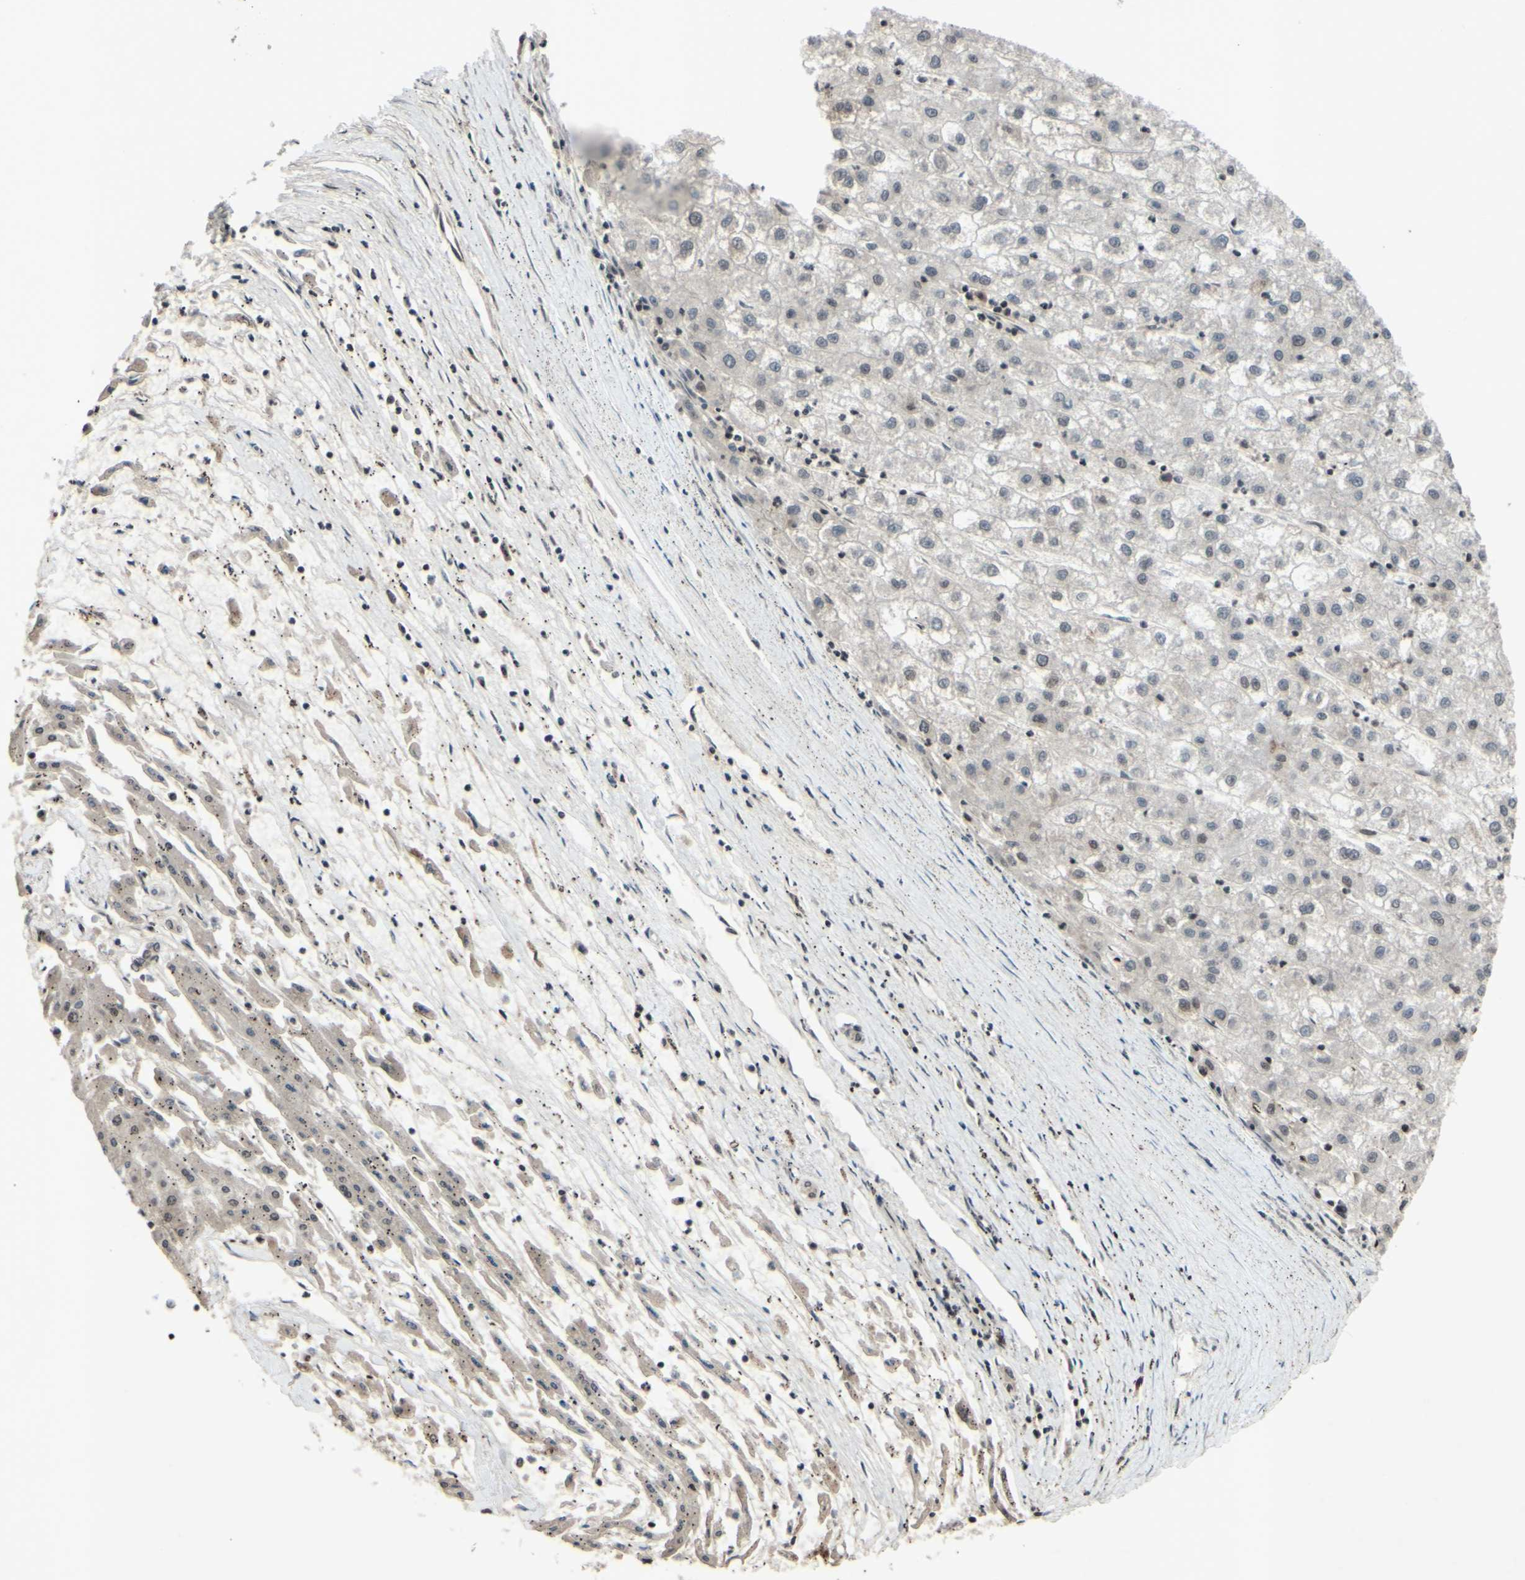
{"staining": {"intensity": "weak", "quantity": "<25%", "location": "nuclear"}, "tissue": "liver cancer", "cell_type": "Tumor cells", "image_type": "cancer", "snomed": [{"axis": "morphology", "description": "Carcinoma, Hepatocellular, NOS"}, {"axis": "topography", "description": "Liver"}], "caption": "Image shows no protein positivity in tumor cells of liver cancer tissue.", "gene": "SNW1", "patient": {"sex": "male", "age": 72}}